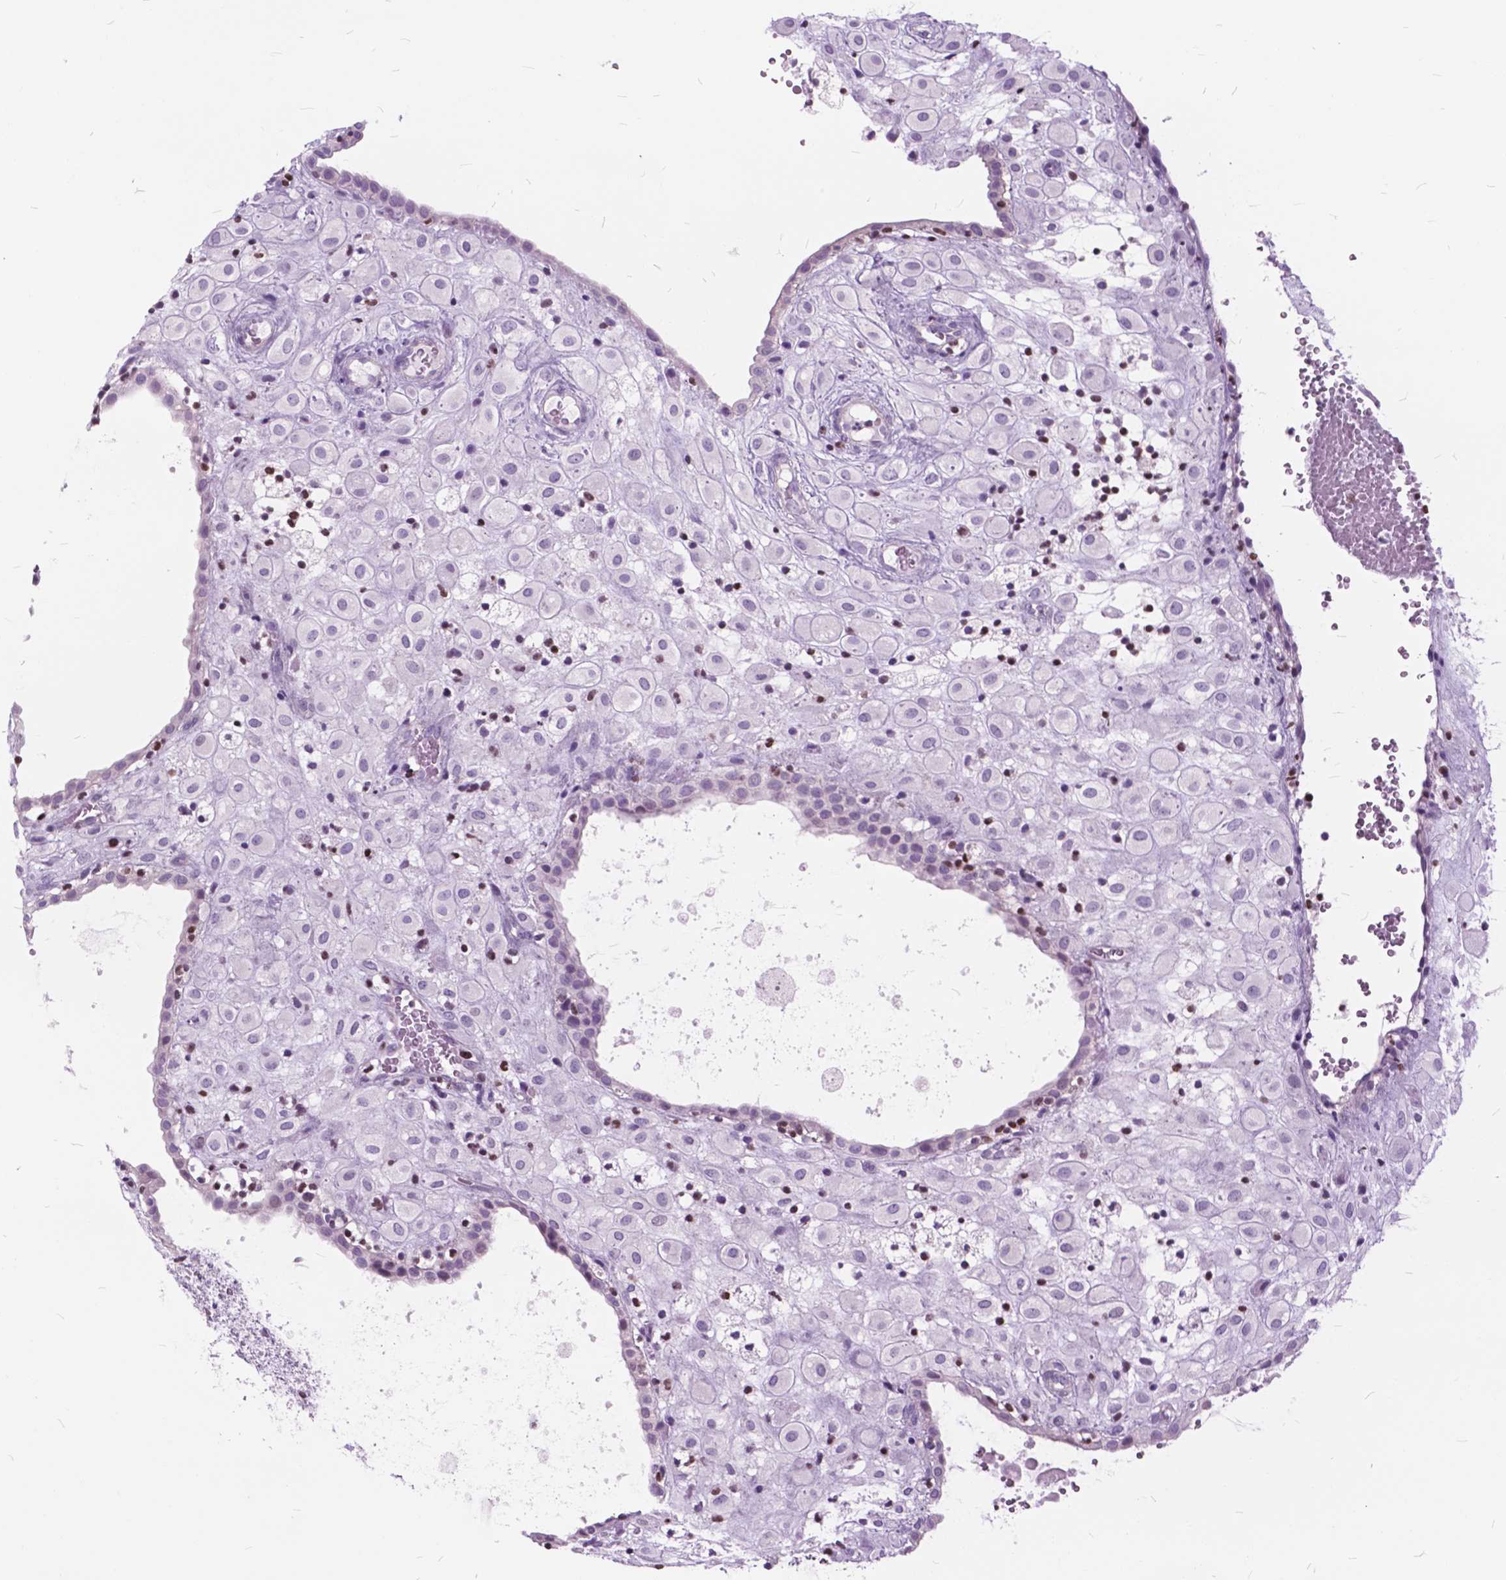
{"staining": {"intensity": "negative", "quantity": "none", "location": "none"}, "tissue": "placenta", "cell_type": "Decidual cells", "image_type": "normal", "snomed": [{"axis": "morphology", "description": "Normal tissue, NOS"}, {"axis": "topography", "description": "Placenta"}], "caption": "The image displays no significant staining in decidual cells of placenta.", "gene": "SP140", "patient": {"sex": "female", "age": 24}}